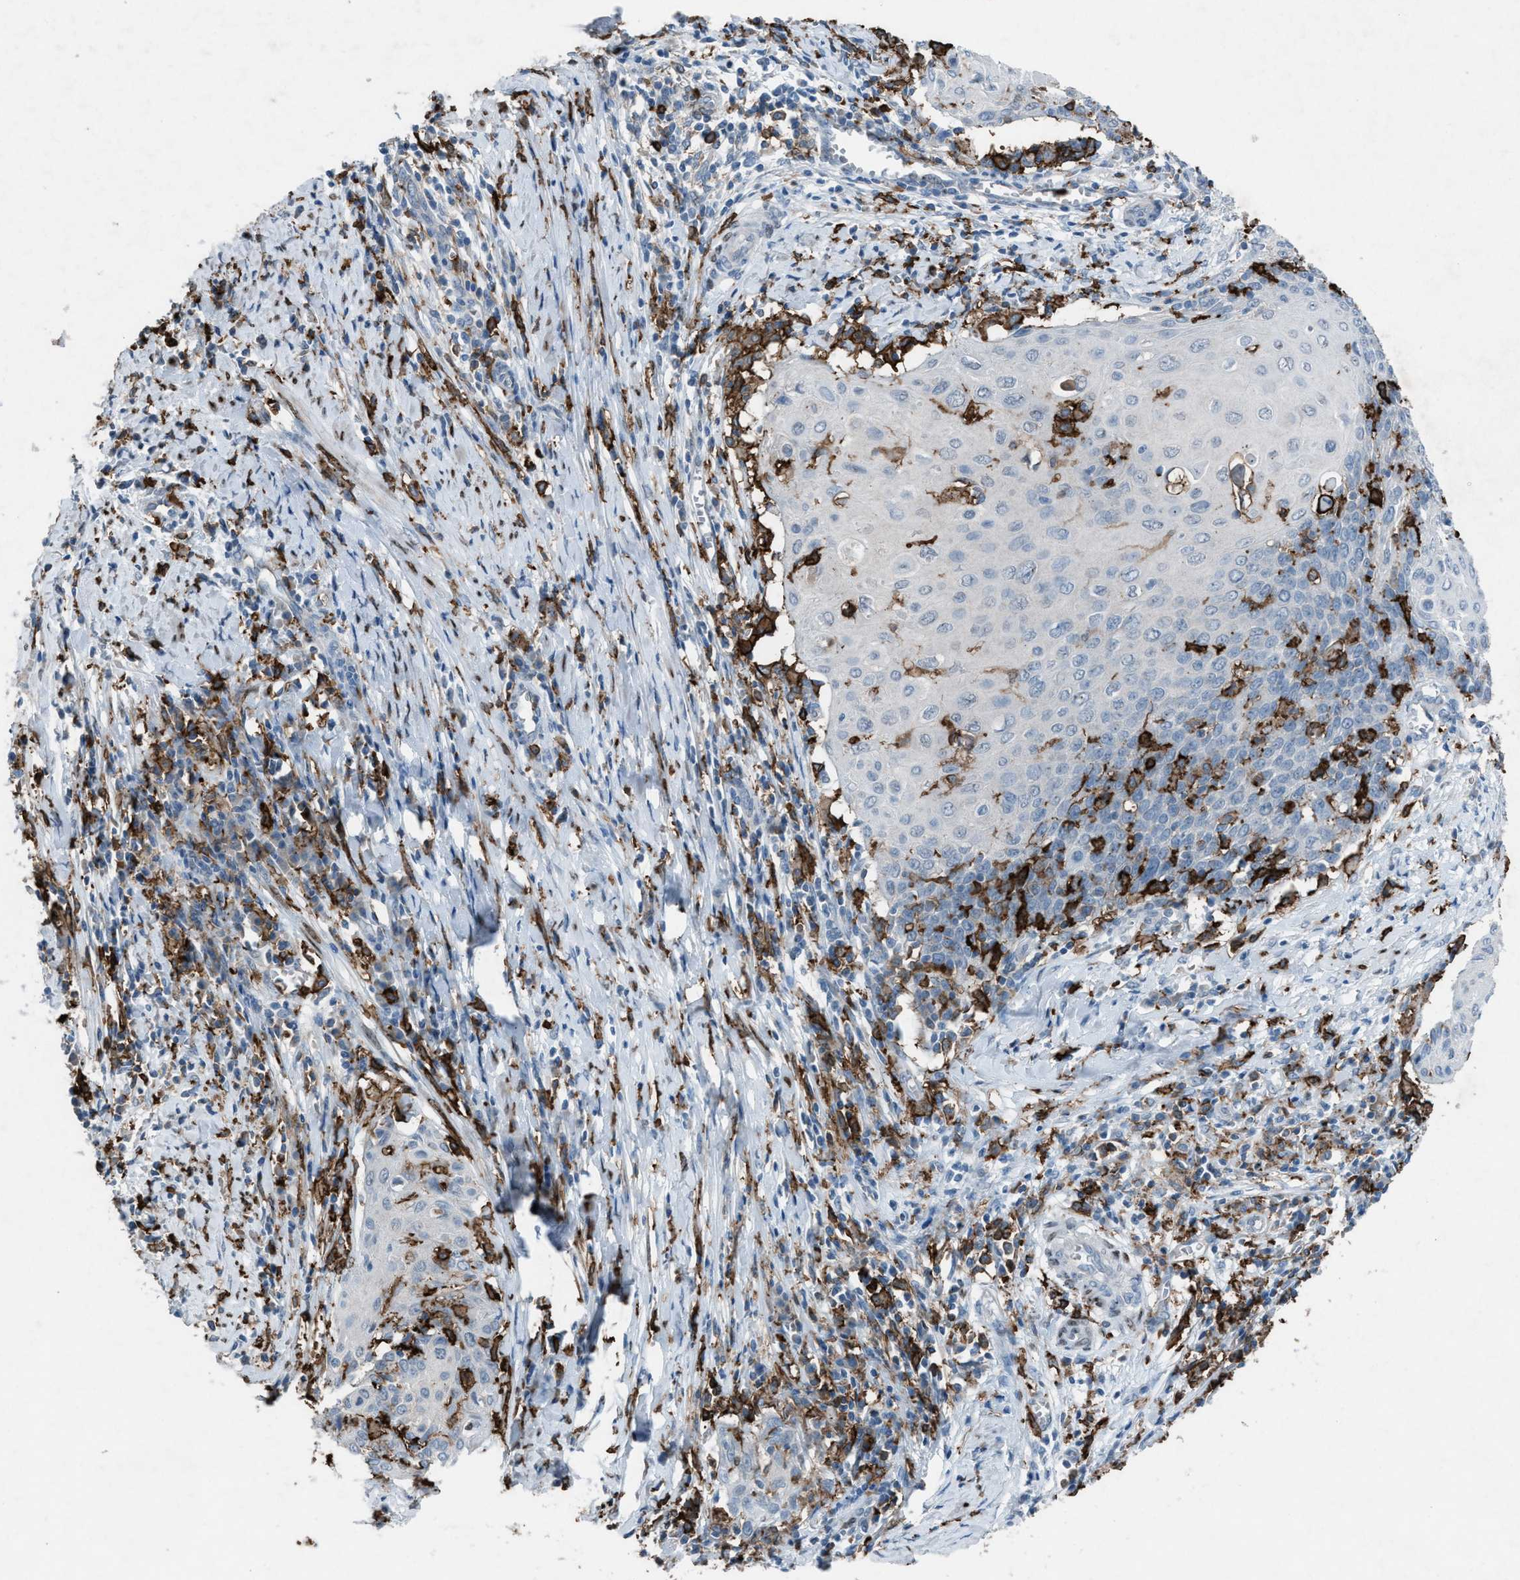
{"staining": {"intensity": "negative", "quantity": "none", "location": "none"}, "tissue": "cervical cancer", "cell_type": "Tumor cells", "image_type": "cancer", "snomed": [{"axis": "morphology", "description": "Squamous cell carcinoma, NOS"}, {"axis": "topography", "description": "Cervix"}], "caption": "This is an immunohistochemistry (IHC) image of human cervical squamous cell carcinoma. There is no staining in tumor cells.", "gene": "FCER1G", "patient": {"sex": "female", "age": 39}}